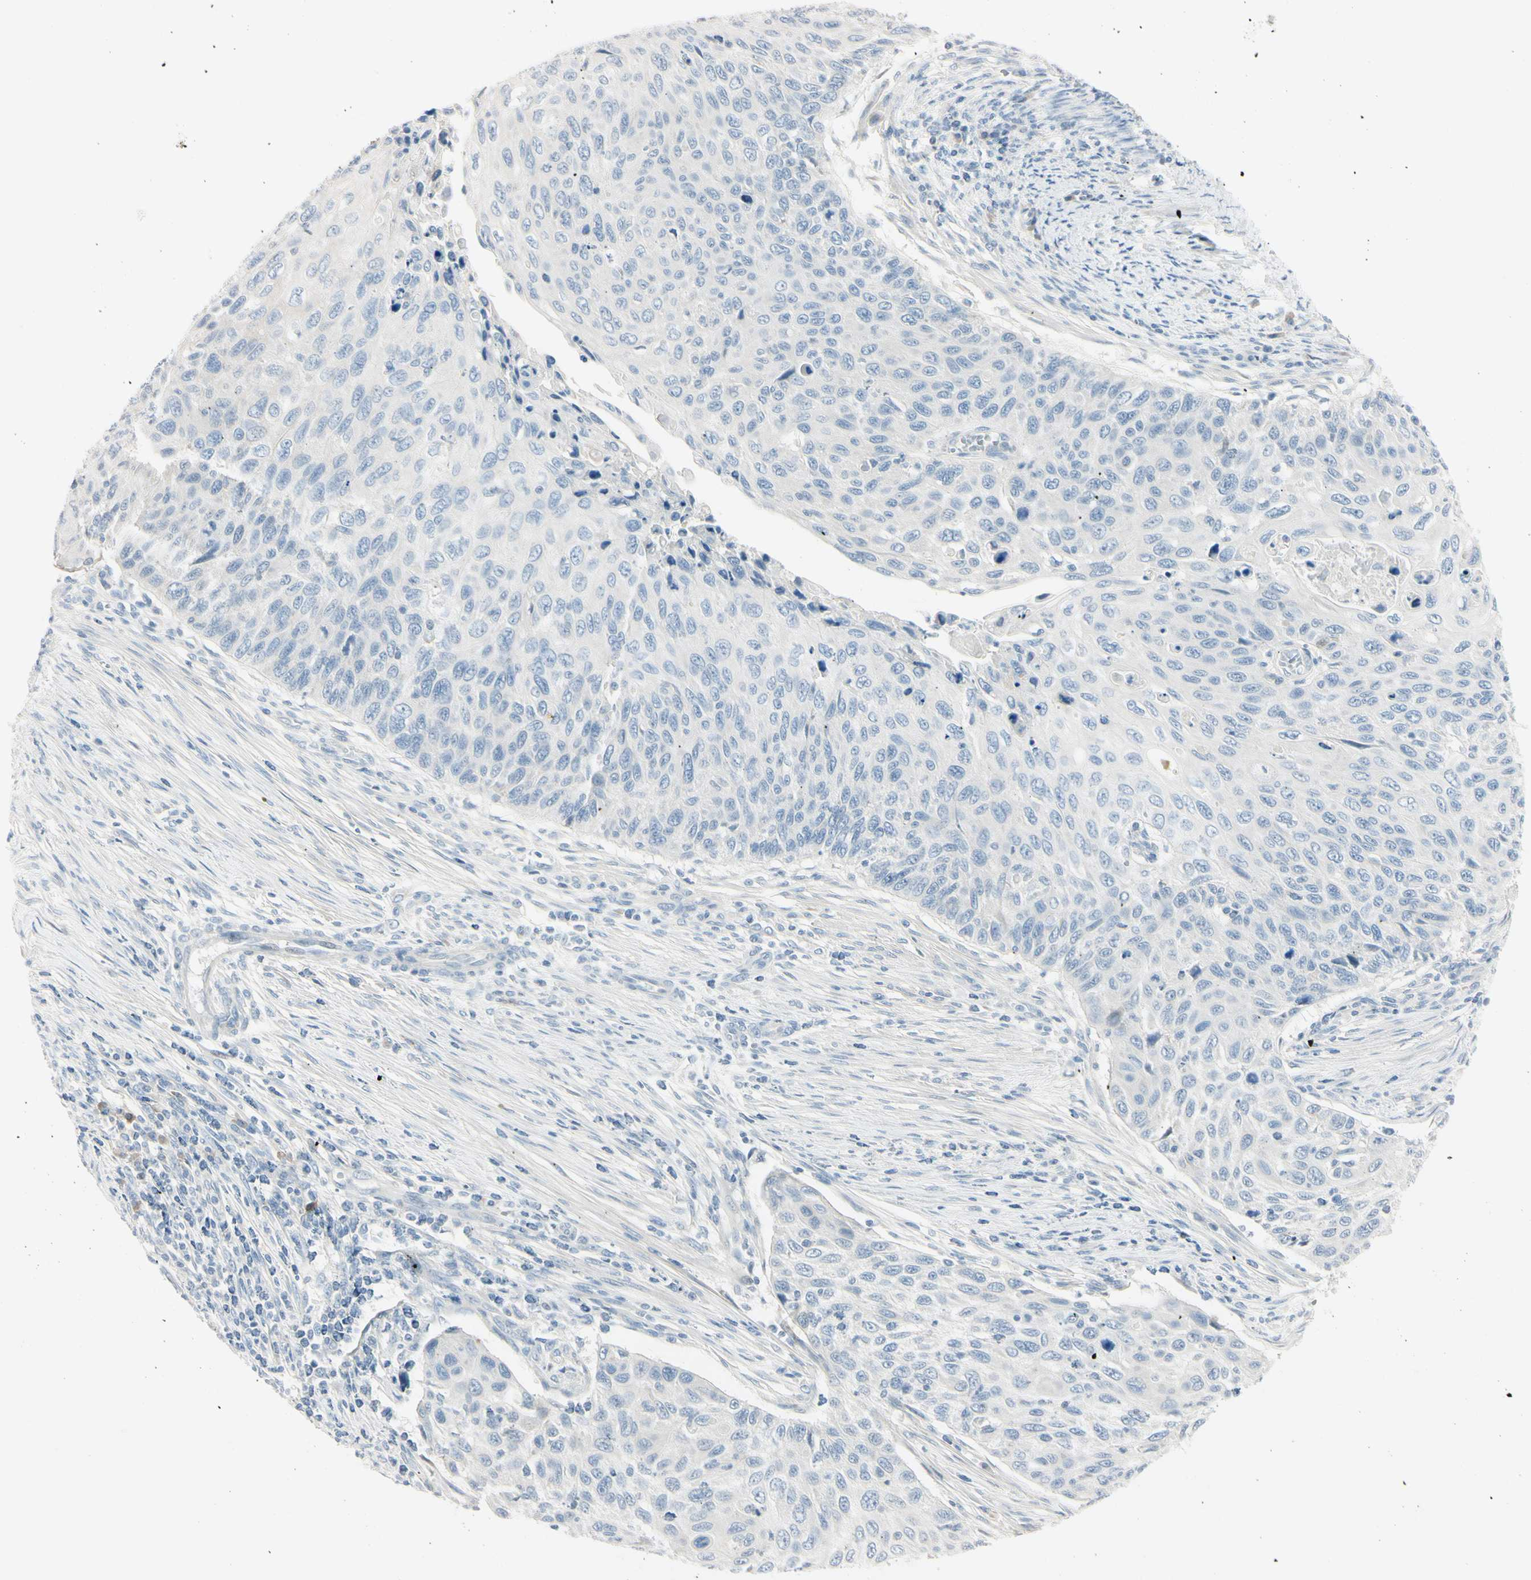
{"staining": {"intensity": "negative", "quantity": "none", "location": "none"}, "tissue": "cervical cancer", "cell_type": "Tumor cells", "image_type": "cancer", "snomed": [{"axis": "morphology", "description": "Squamous cell carcinoma, NOS"}, {"axis": "topography", "description": "Cervix"}], "caption": "Tumor cells are negative for brown protein staining in squamous cell carcinoma (cervical). The staining was performed using DAB to visualize the protein expression in brown, while the nuclei were stained in blue with hematoxylin (Magnification: 20x).", "gene": "ASB9", "patient": {"sex": "female", "age": 70}}